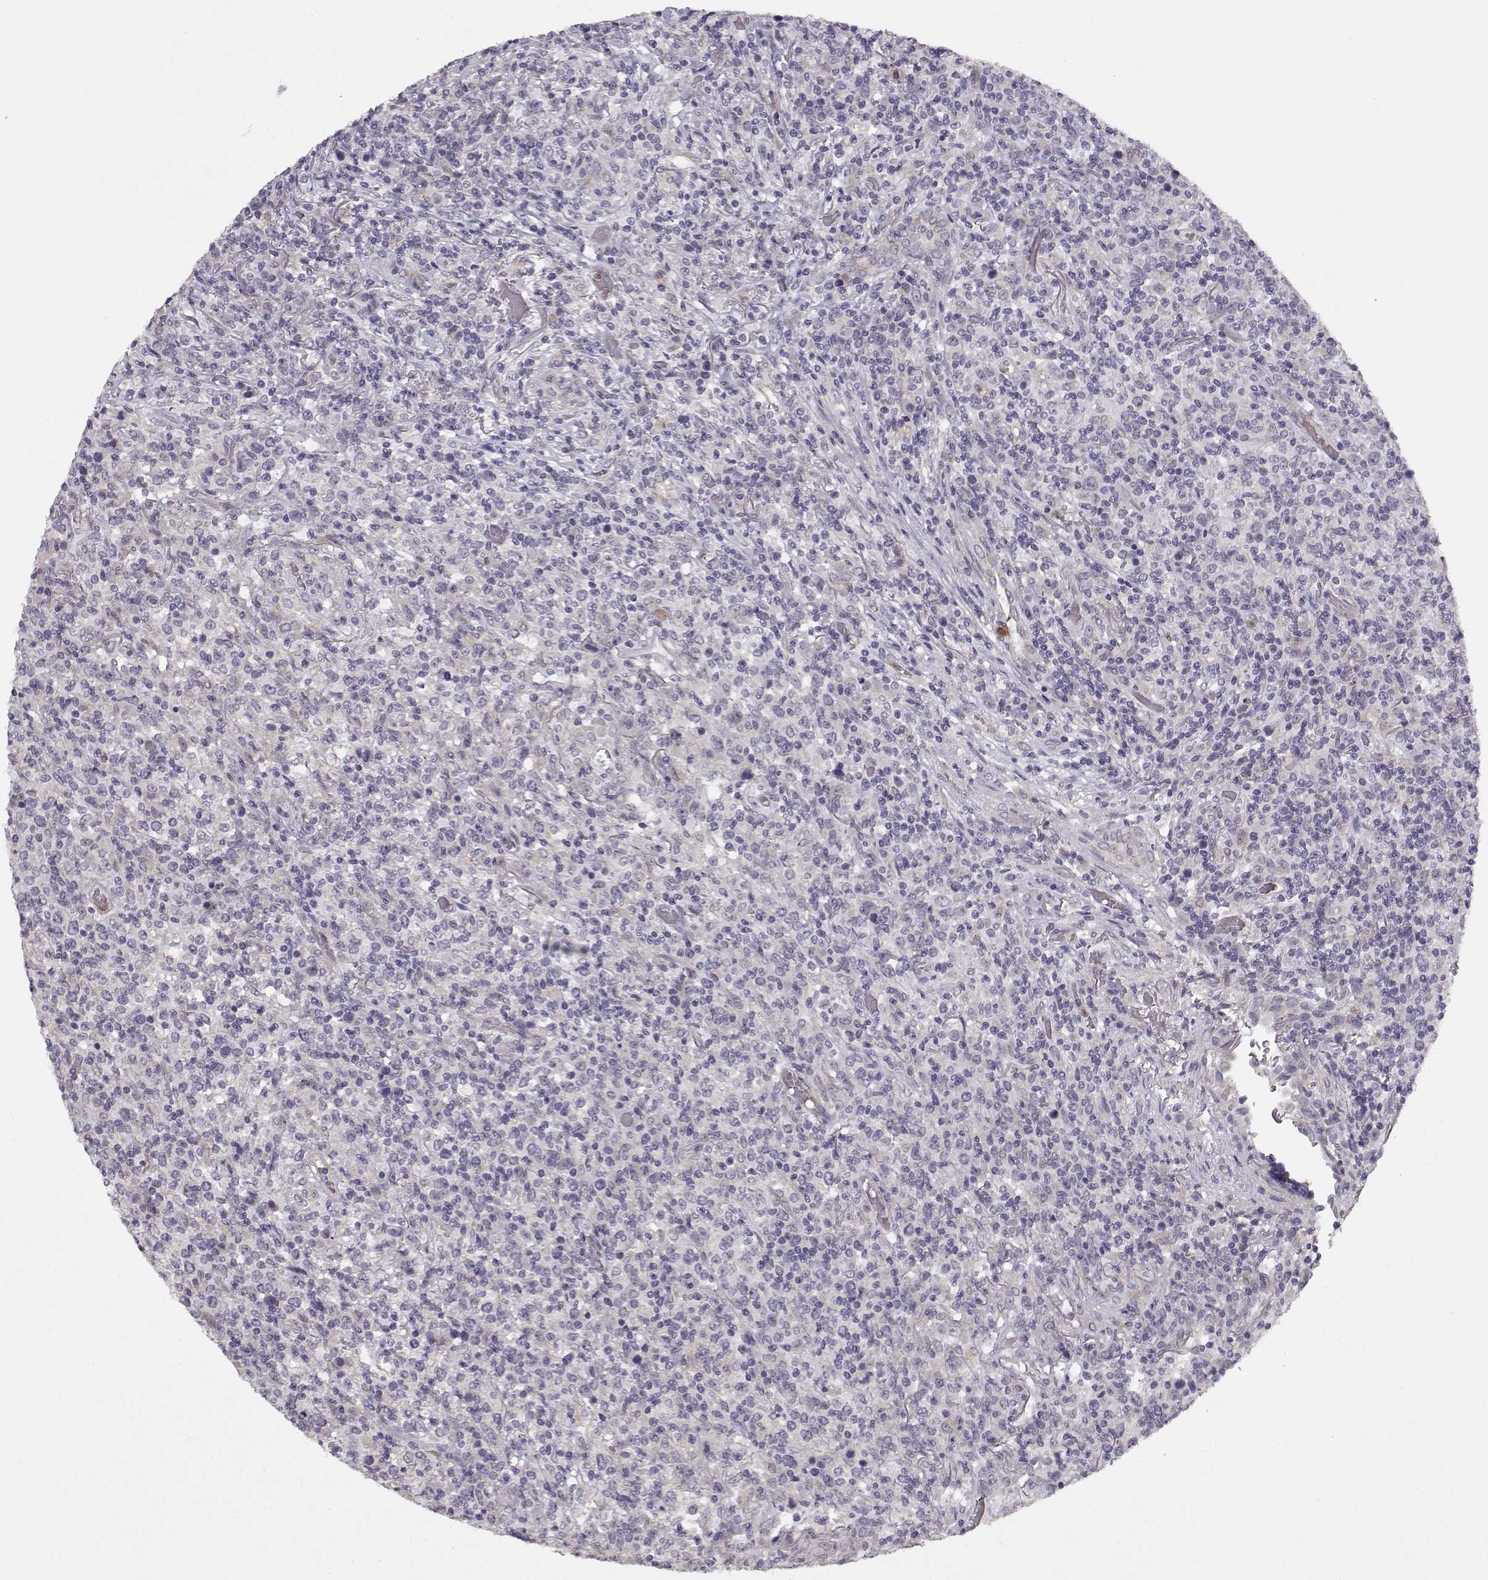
{"staining": {"intensity": "negative", "quantity": "none", "location": "none"}, "tissue": "lymphoma", "cell_type": "Tumor cells", "image_type": "cancer", "snomed": [{"axis": "morphology", "description": "Malignant lymphoma, non-Hodgkin's type, High grade"}, {"axis": "topography", "description": "Lung"}], "caption": "The immunohistochemistry photomicrograph has no significant positivity in tumor cells of malignant lymphoma, non-Hodgkin's type (high-grade) tissue.", "gene": "BMX", "patient": {"sex": "male", "age": 79}}